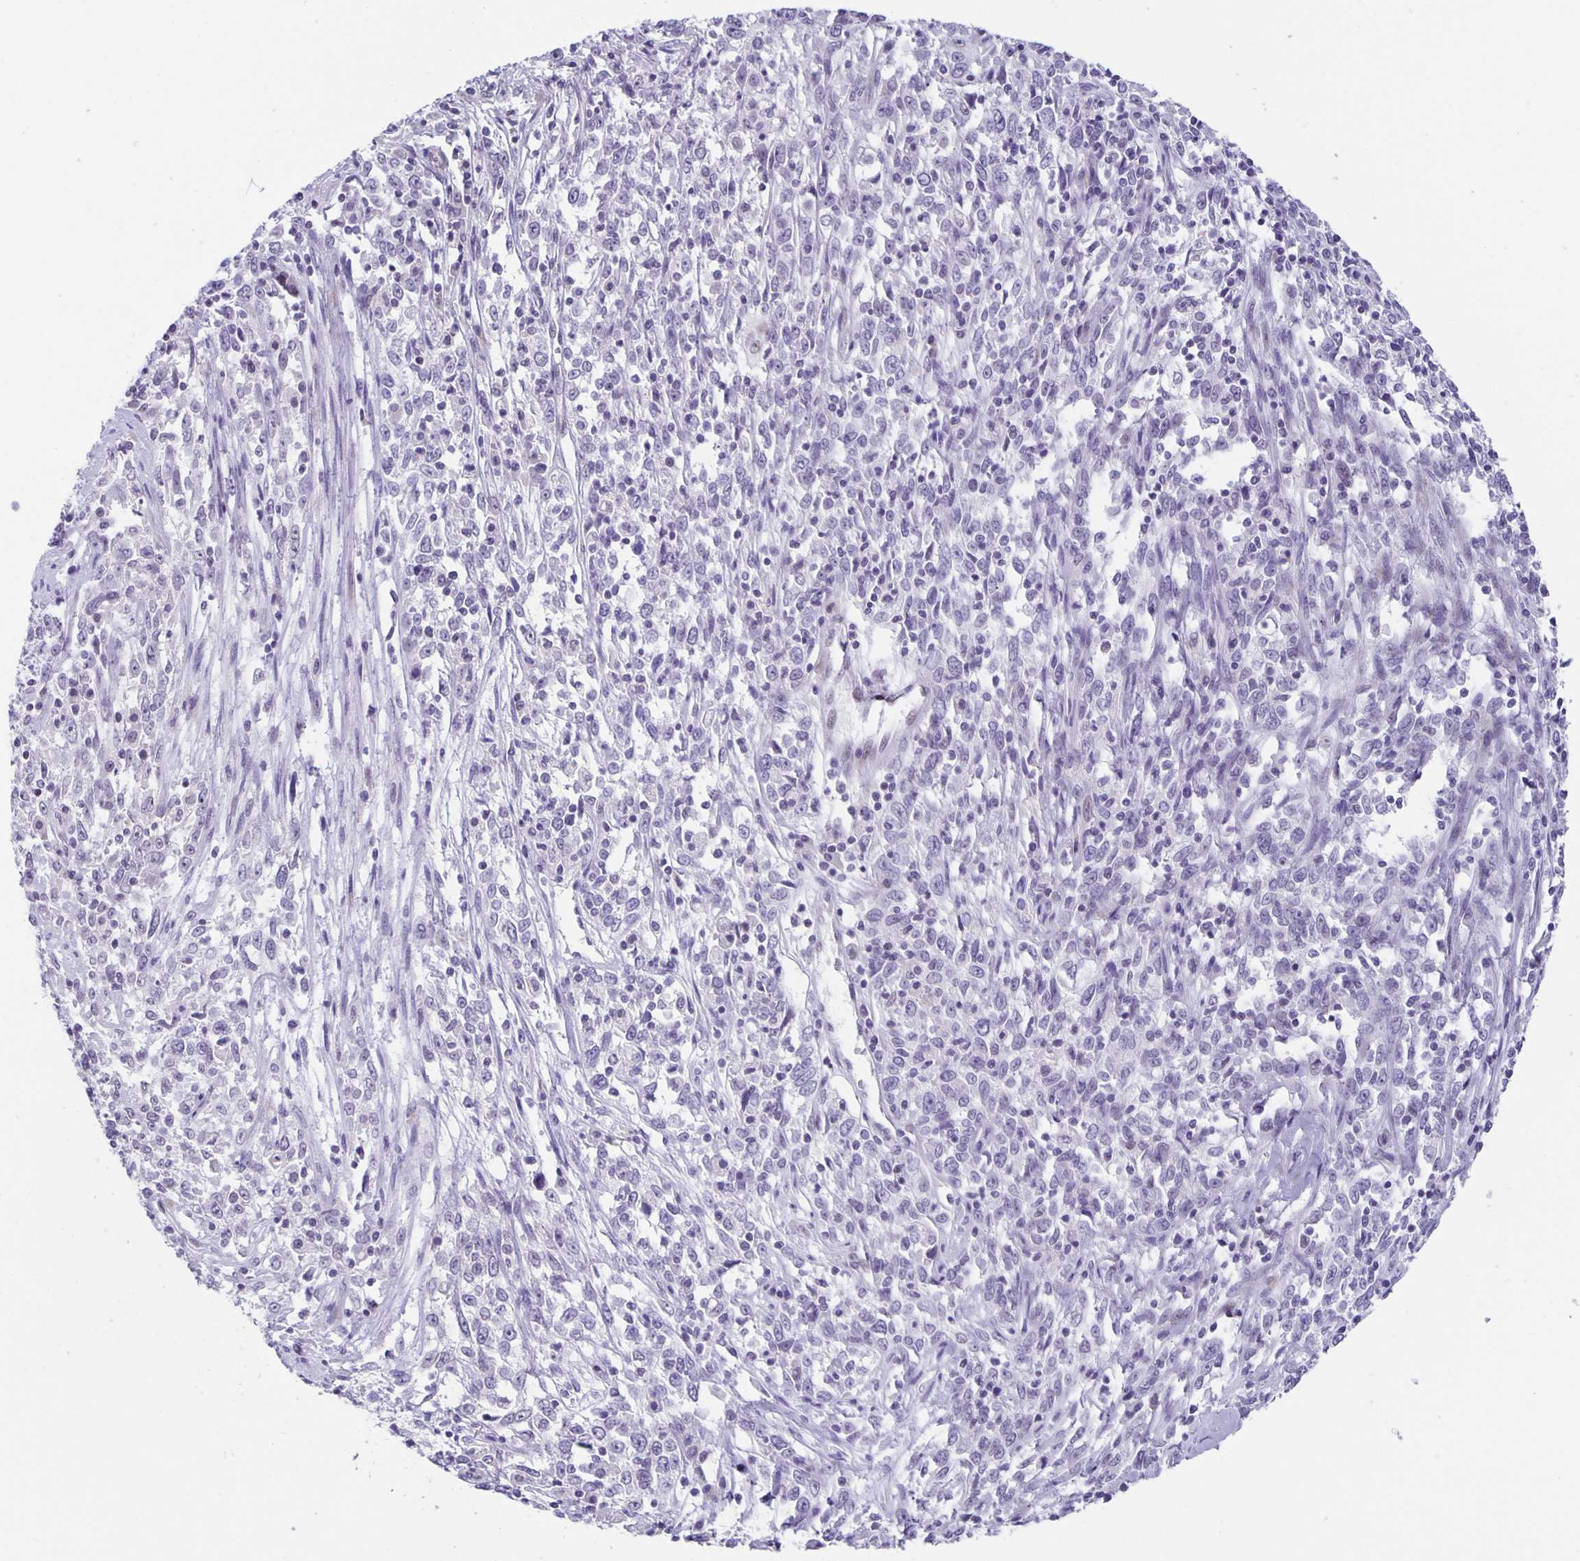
{"staining": {"intensity": "negative", "quantity": "none", "location": "none"}, "tissue": "cervical cancer", "cell_type": "Tumor cells", "image_type": "cancer", "snomed": [{"axis": "morphology", "description": "Adenocarcinoma, NOS"}, {"axis": "topography", "description": "Cervix"}], "caption": "High power microscopy image of an immunohistochemistry (IHC) histopathology image of cervical adenocarcinoma, revealing no significant expression in tumor cells.", "gene": "PHRF1", "patient": {"sex": "female", "age": 40}}